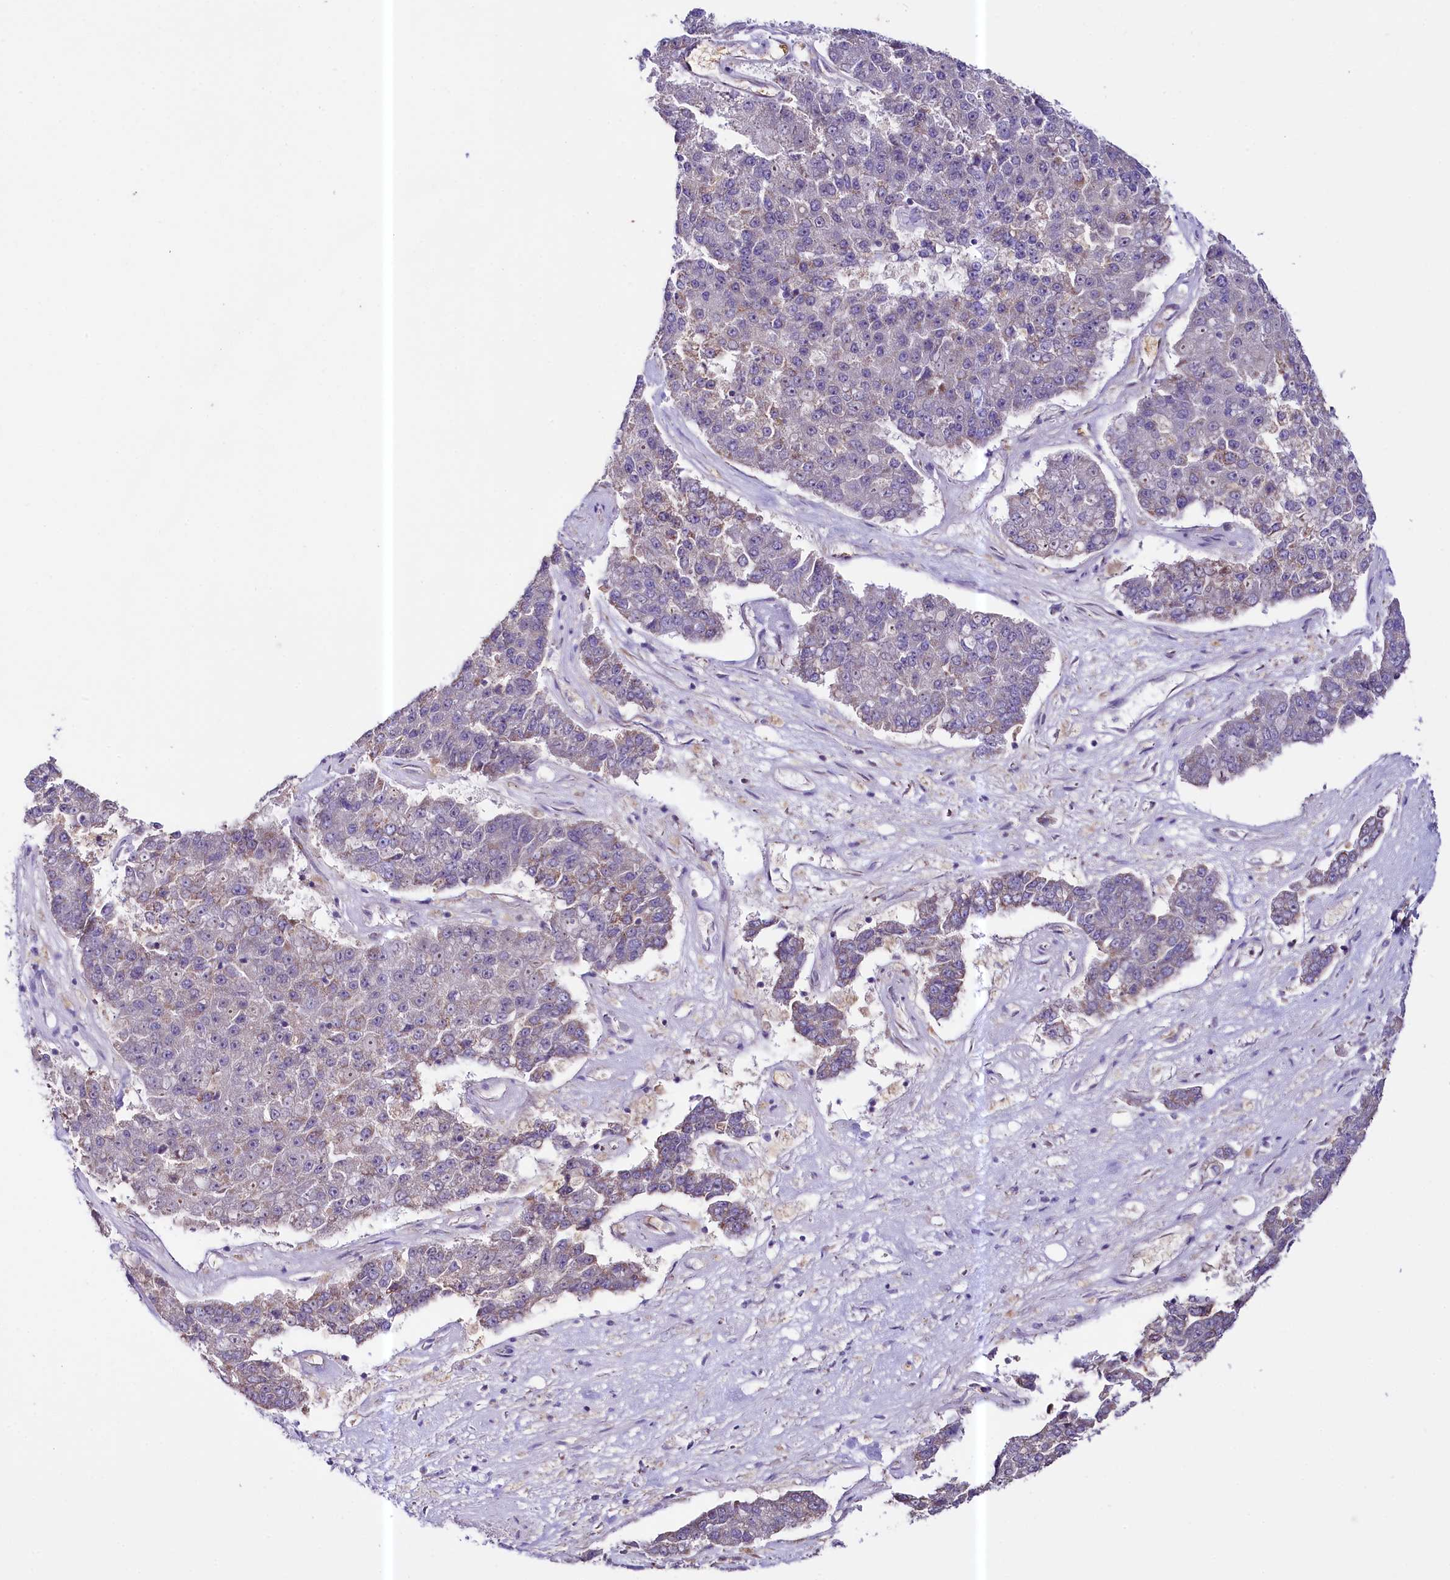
{"staining": {"intensity": "moderate", "quantity": "25%-75%", "location": "cytoplasmic/membranous"}, "tissue": "pancreatic cancer", "cell_type": "Tumor cells", "image_type": "cancer", "snomed": [{"axis": "morphology", "description": "Adenocarcinoma, NOS"}, {"axis": "topography", "description": "Pancreas"}], "caption": "Immunohistochemical staining of human adenocarcinoma (pancreatic) demonstrates medium levels of moderate cytoplasmic/membranous staining in about 25%-75% of tumor cells. The protein is shown in brown color, while the nuclei are stained blue.", "gene": "CEP295", "patient": {"sex": "male", "age": 50}}